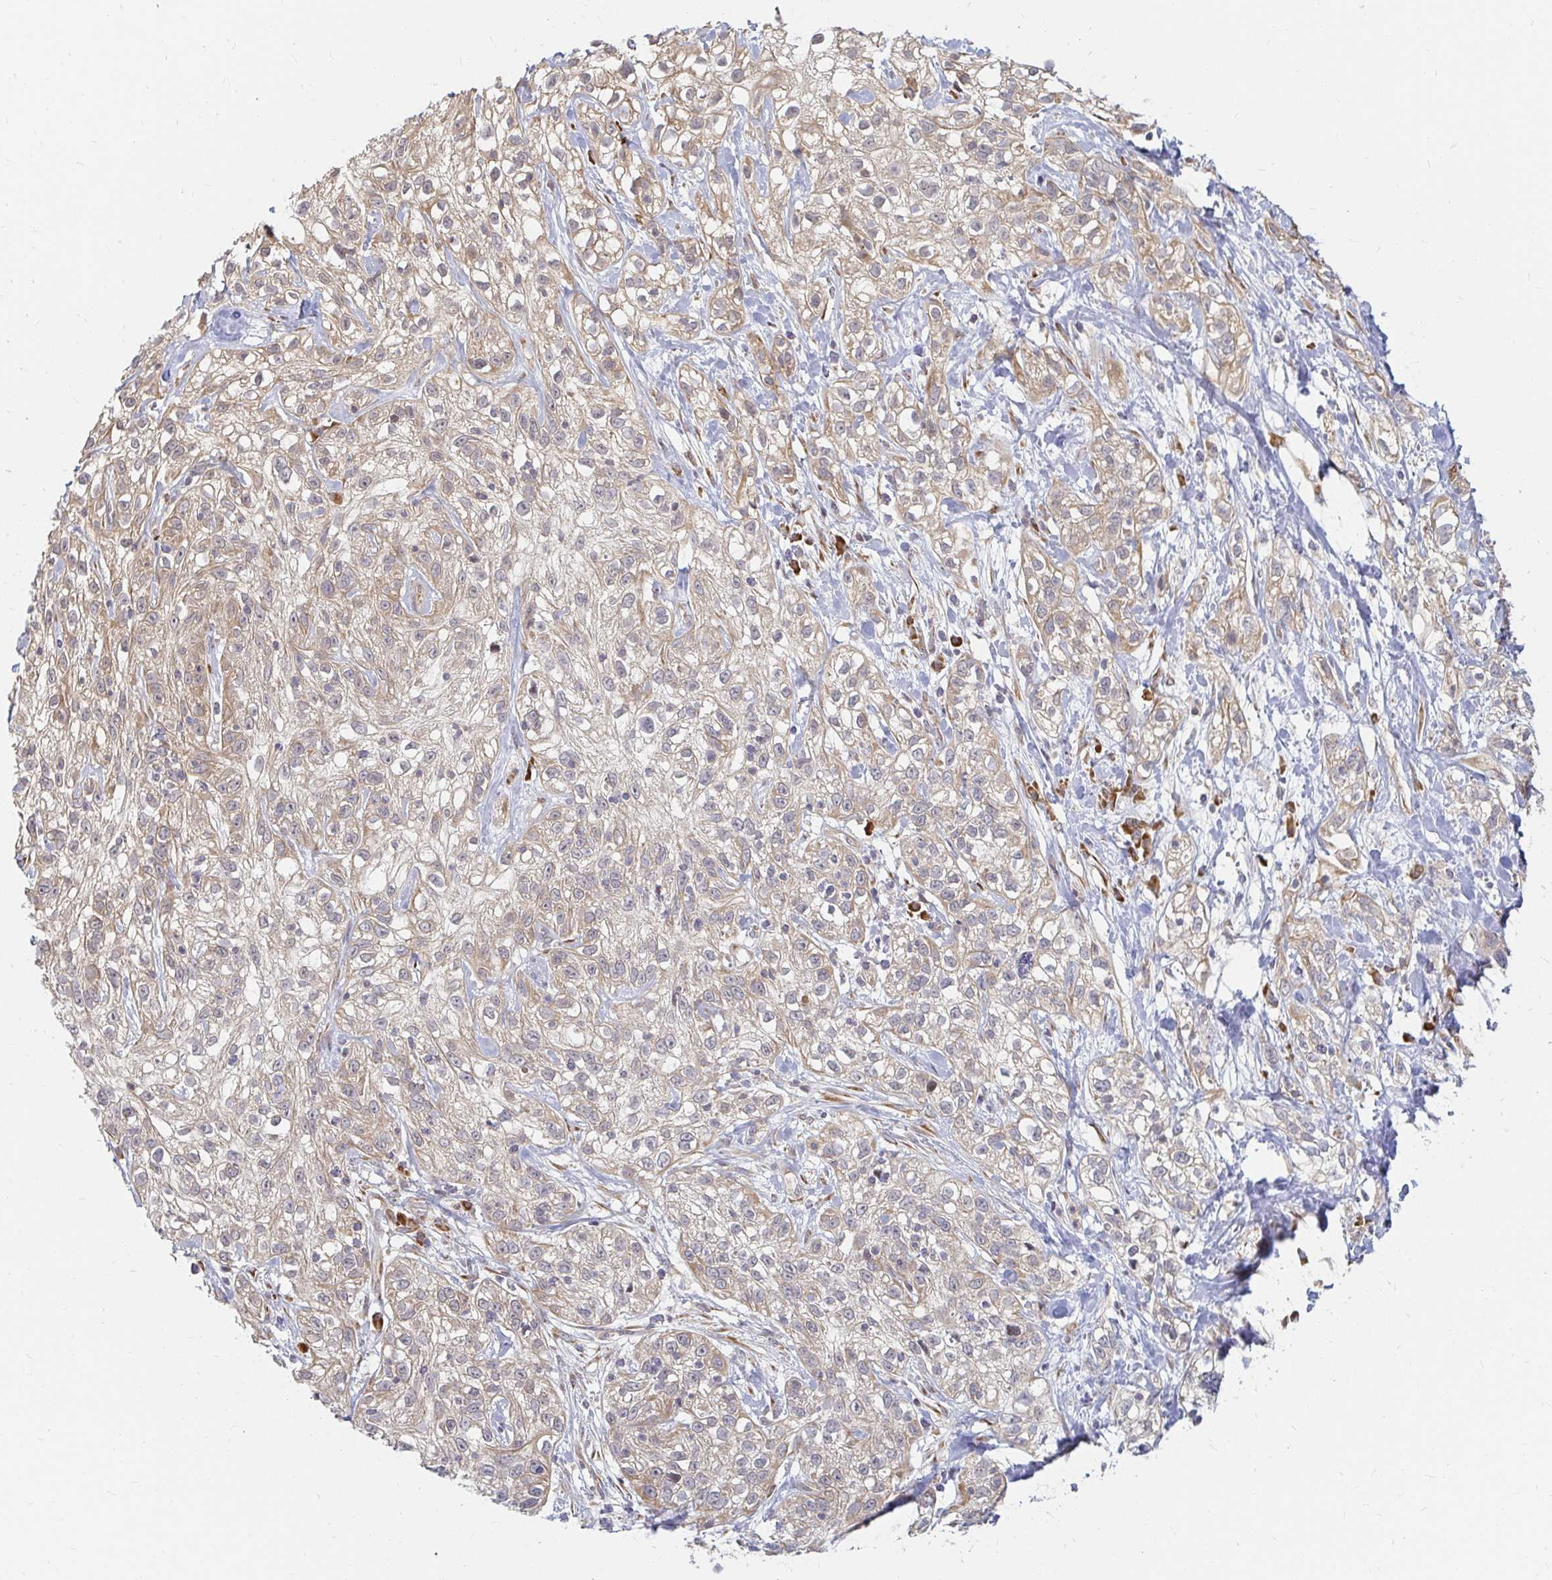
{"staining": {"intensity": "weak", "quantity": "25%-75%", "location": "cytoplasmic/membranous"}, "tissue": "skin cancer", "cell_type": "Tumor cells", "image_type": "cancer", "snomed": [{"axis": "morphology", "description": "Squamous cell carcinoma, NOS"}, {"axis": "topography", "description": "Skin"}], "caption": "Weak cytoplasmic/membranous positivity is present in approximately 25%-75% of tumor cells in skin cancer.", "gene": "CAST", "patient": {"sex": "male", "age": 82}}